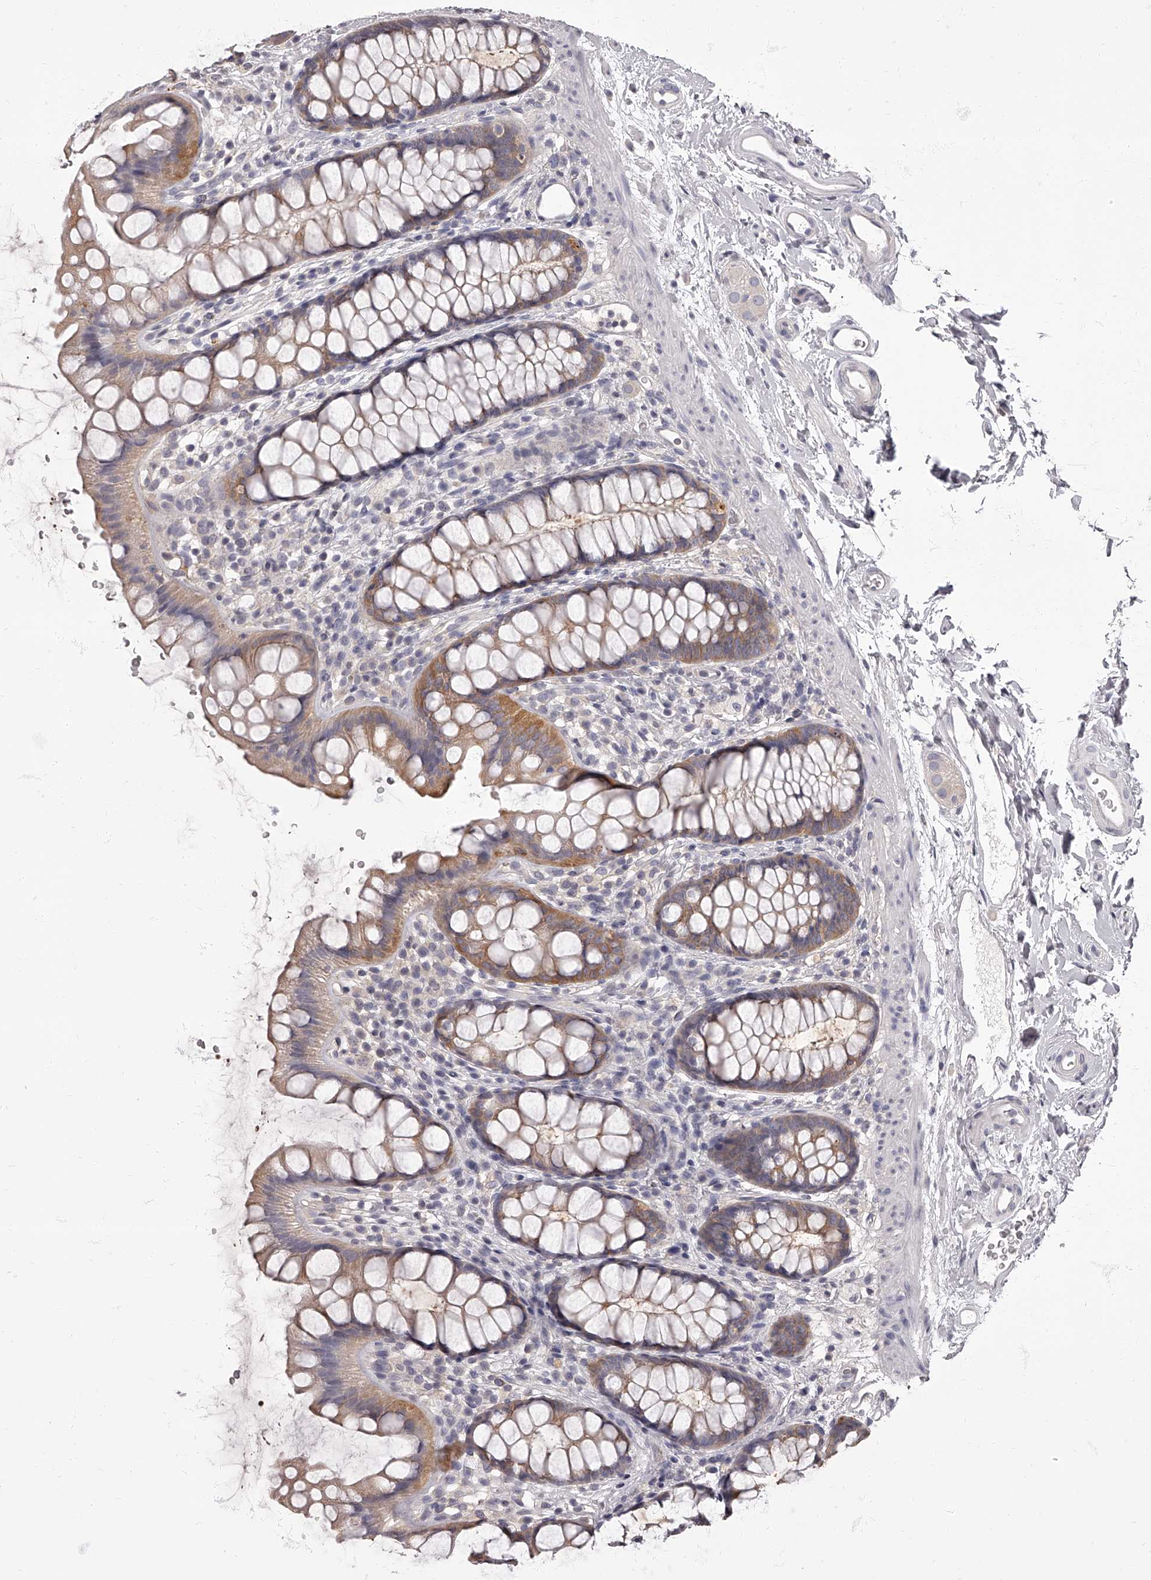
{"staining": {"intensity": "weak", "quantity": "25%-75%", "location": "cytoplasmic/membranous"}, "tissue": "rectum", "cell_type": "Glandular cells", "image_type": "normal", "snomed": [{"axis": "morphology", "description": "Normal tissue, NOS"}, {"axis": "topography", "description": "Rectum"}], "caption": "Weak cytoplasmic/membranous staining for a protein is identified in about 25%-75% of glandular cells of benign rectum using immunohistochemistry (IHC).", "gene": "APEH", "patient": {"sex": "female", "age": 65}}